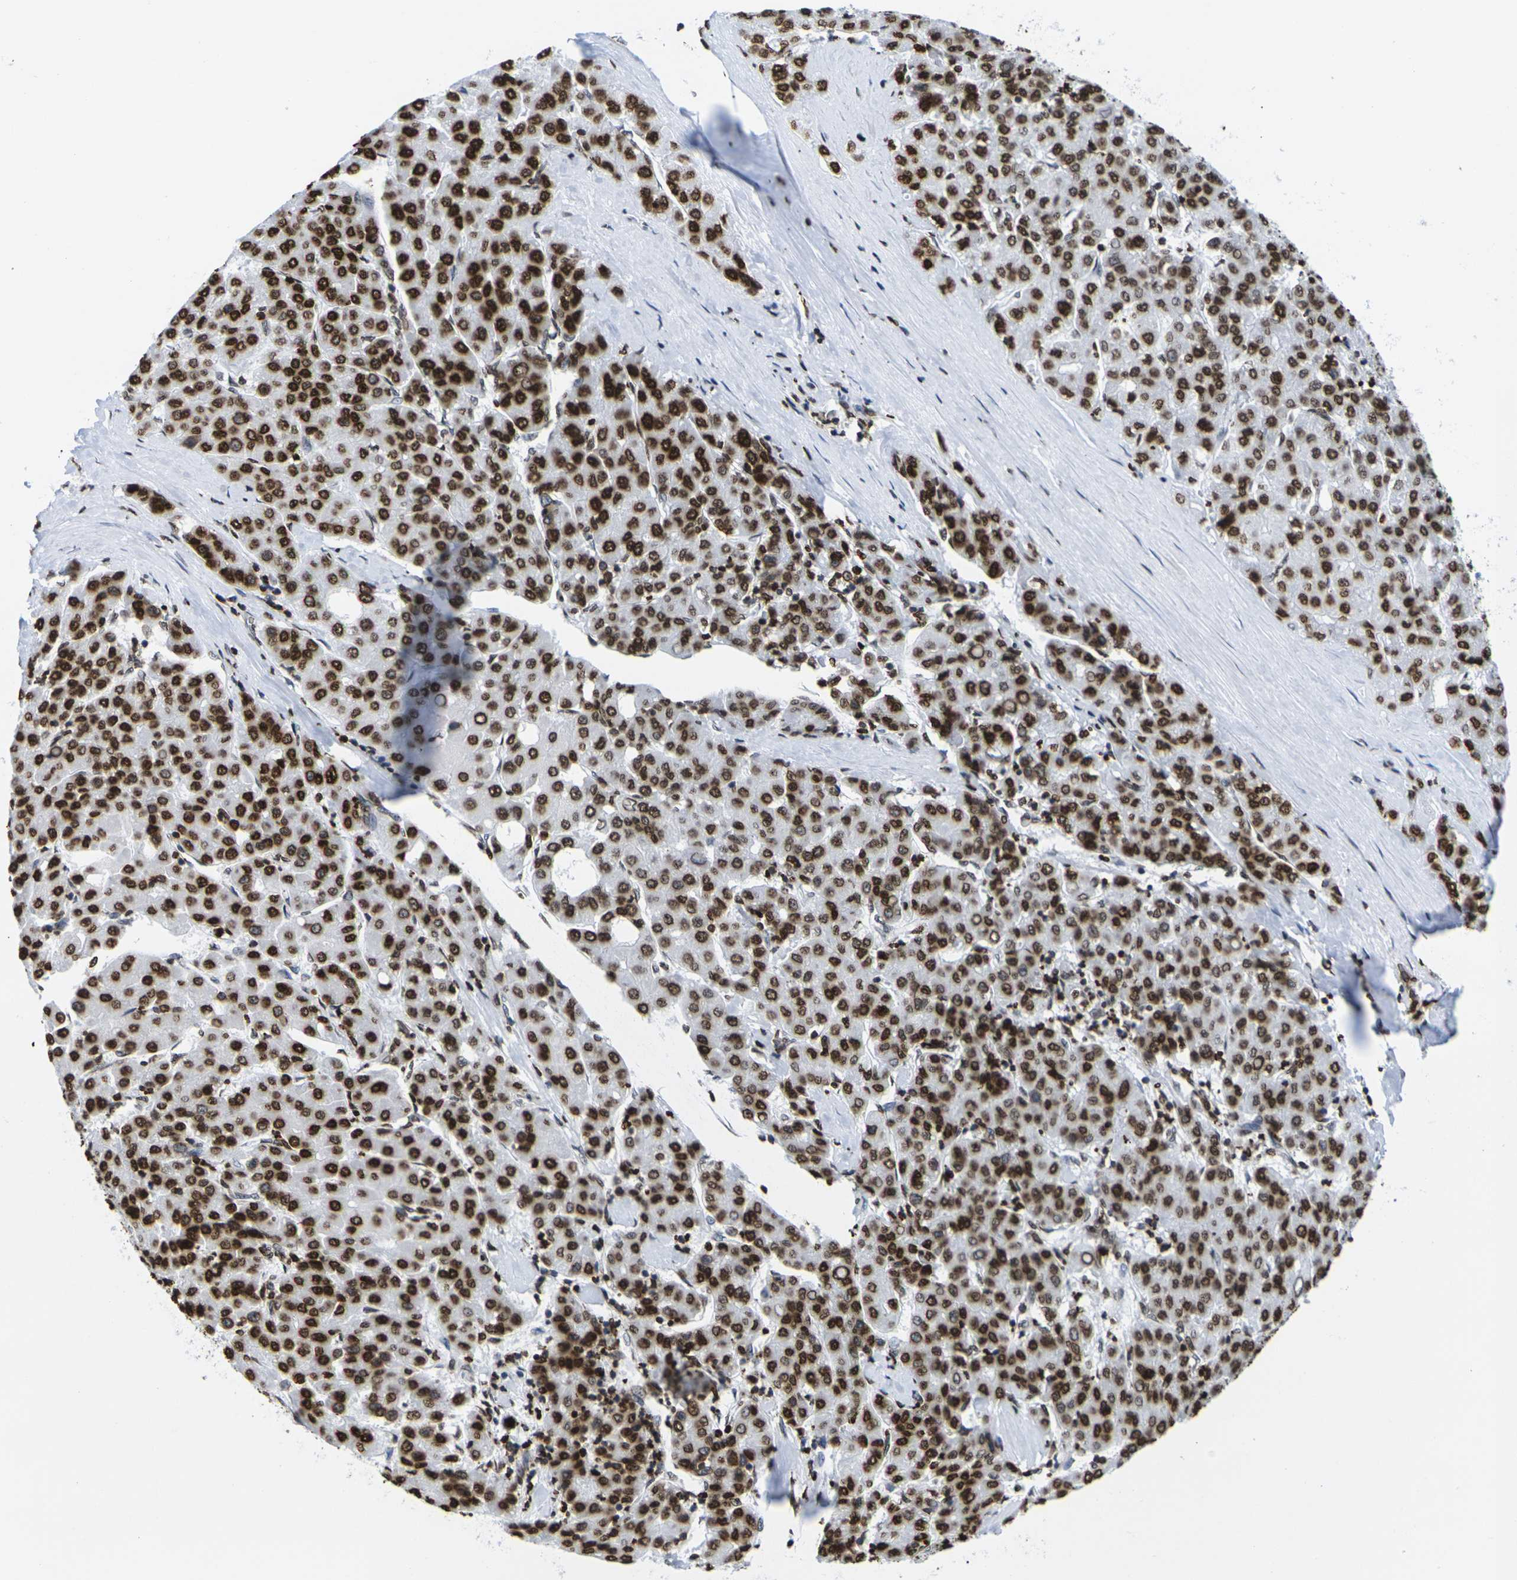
{"staining": {"intensity": "strong", "quantity": ">75%", "location": "cytoplasmic/membranous,nuclear"}, "tissue": "liver cancer", "cell_type": "Tumor cells", "image_type": "cancer", "snomed": [{"axis": "morphology", "description": "Carcinoma, Hepatocellular, NOS"}, {"axis": "topography", "description": "Liver"}], "caption": "Brown immunohistochemical staining in liver cancer demonstrates strong cytoplasmic/membranous and nuclear positivity in about >75% of tumor cells. (DAB (3,3'-diaminobenzidine) = brown stain, brightfield microscopy at high magnification).", "gene": "H2AC21", "patient": {"sex": "male", "age": 65}}